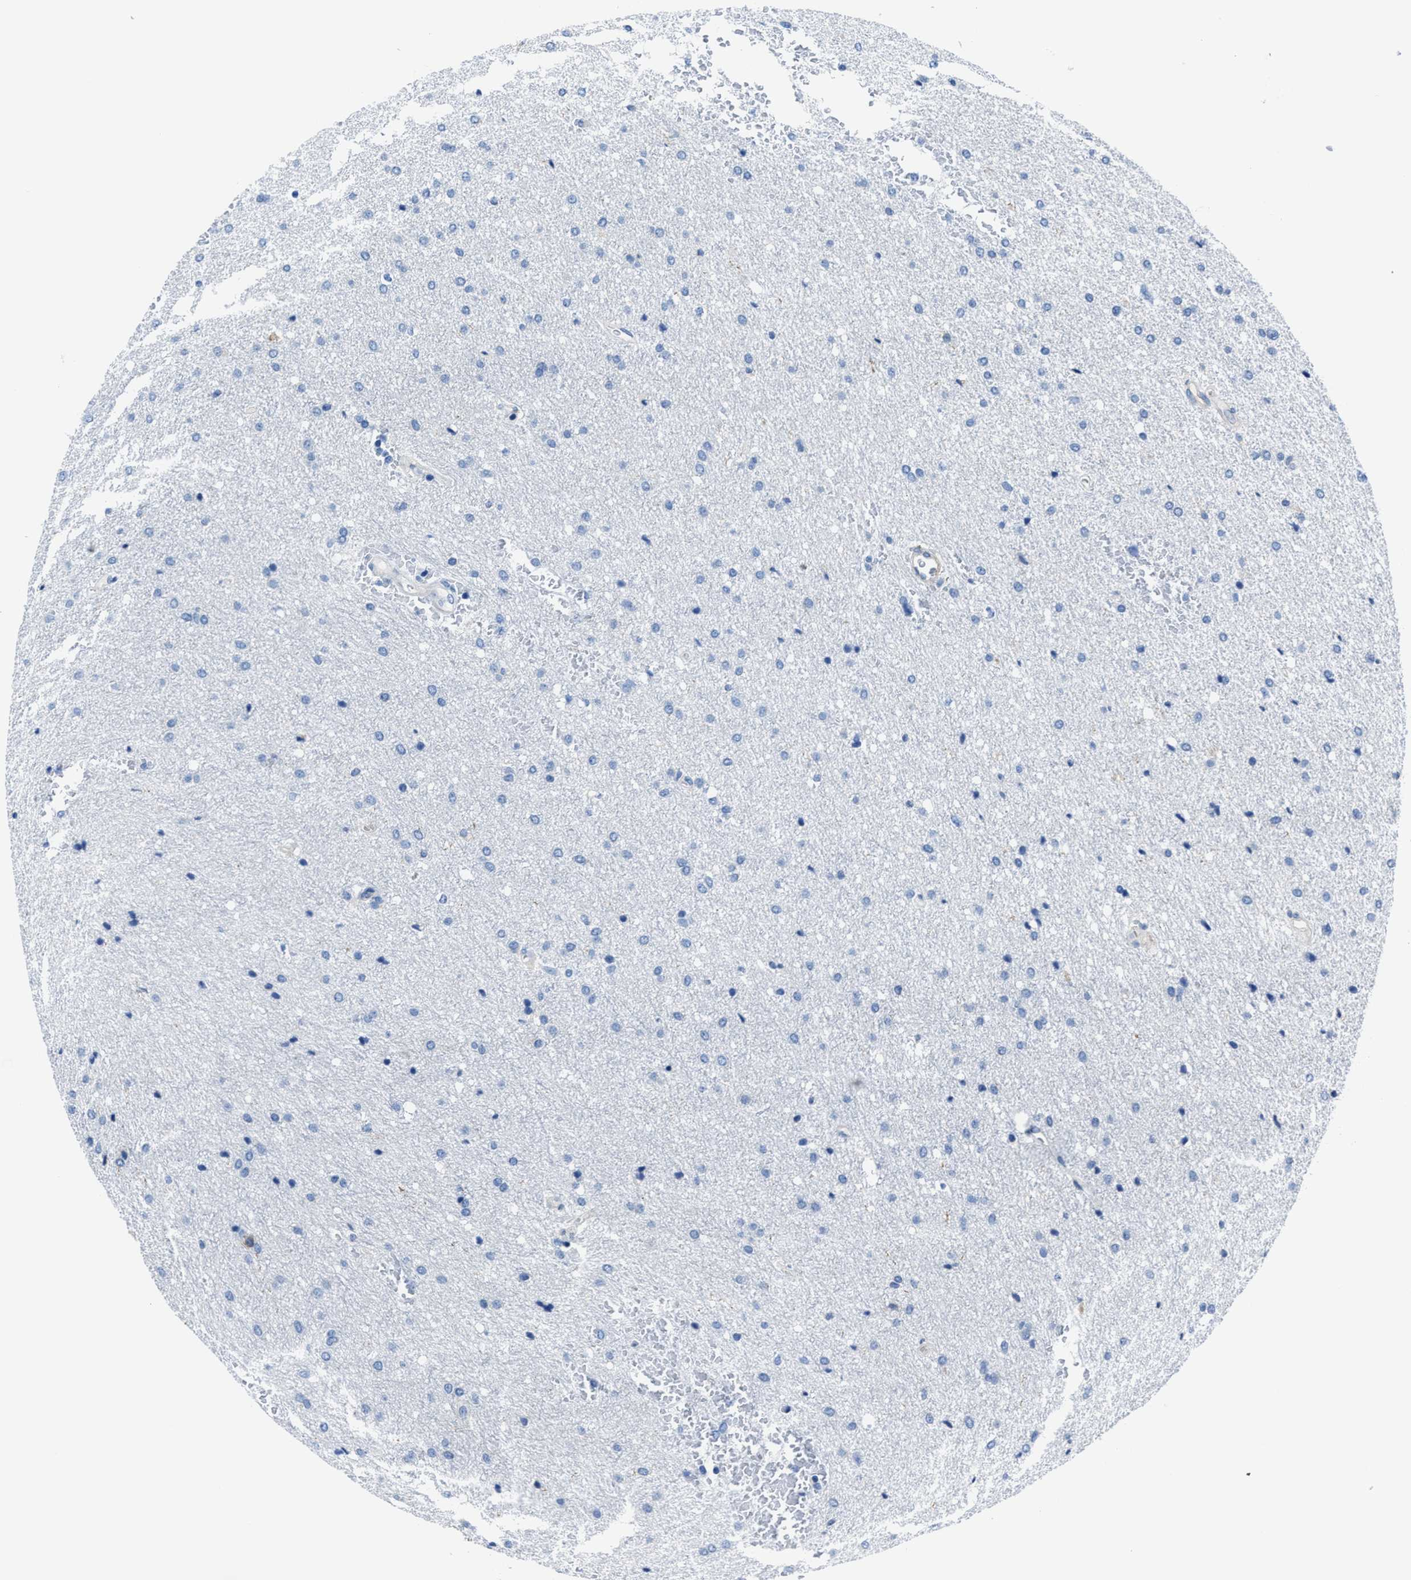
{"staining": {"intensity": "negative", "quantity": "none", "location": "none"}, "tissue": "glioma", "cell_type": "Tumor cells", "image_type": "cancer", "snomed": [{"axis": "morphology", "description": "Glioma, malignant, Low grade"}, {"axis": "topography", "description": "Brain"}], "caption": "The photomicrograph reveals no significant positivity in tumor cells of malignant low-grade glioma. (Brightfield microscopy of DAB IHC at high magnification).", "gene": "LMO7", "patient": {"sex": "female", "age": 37}}